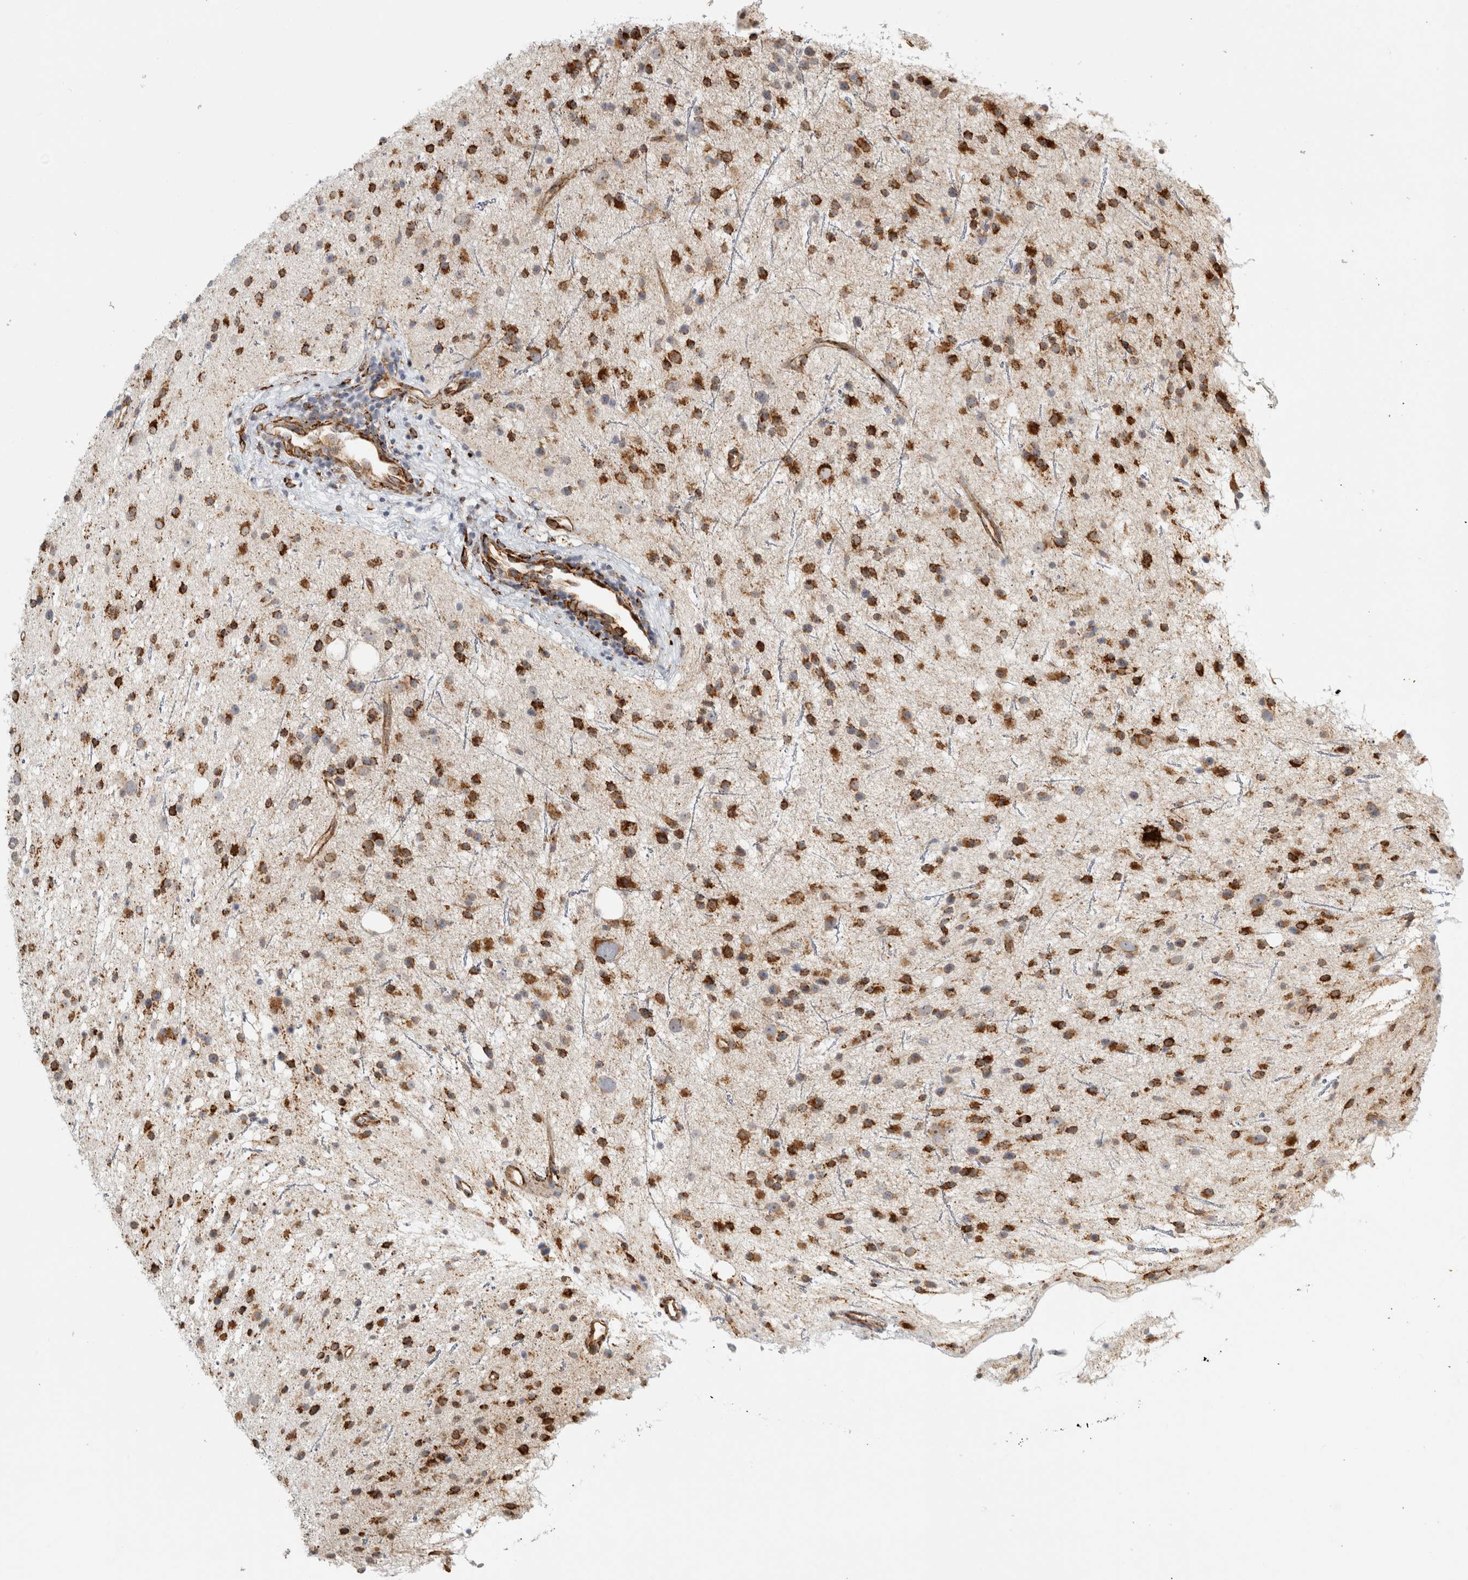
{"staining": {"intensity": "strong", "quantity": ">75%", "location": "cytoplasmic/membranous"}, "tissue": "glioma", "cell_type": "Tumor cells", "image_type": "cancer", "snomed": [{"axis": "morphology", "description": "Glioma, malignant, Low grade"}, {"axis": "topography", "description": "Cerebral cortex"}], "caption": "A brown stain highlights strong cytoplasmic/membranous staining of a protein in low-grade glioma (malignant) tumor cells. Using DAB (3,3'-diaminobenzidine) (brown) and hematoxylin (blue) stains, captured at high magnification using brightfield microscopy.", "gene": "OSTN", "patient": {"sex": "female", "age": 39}}